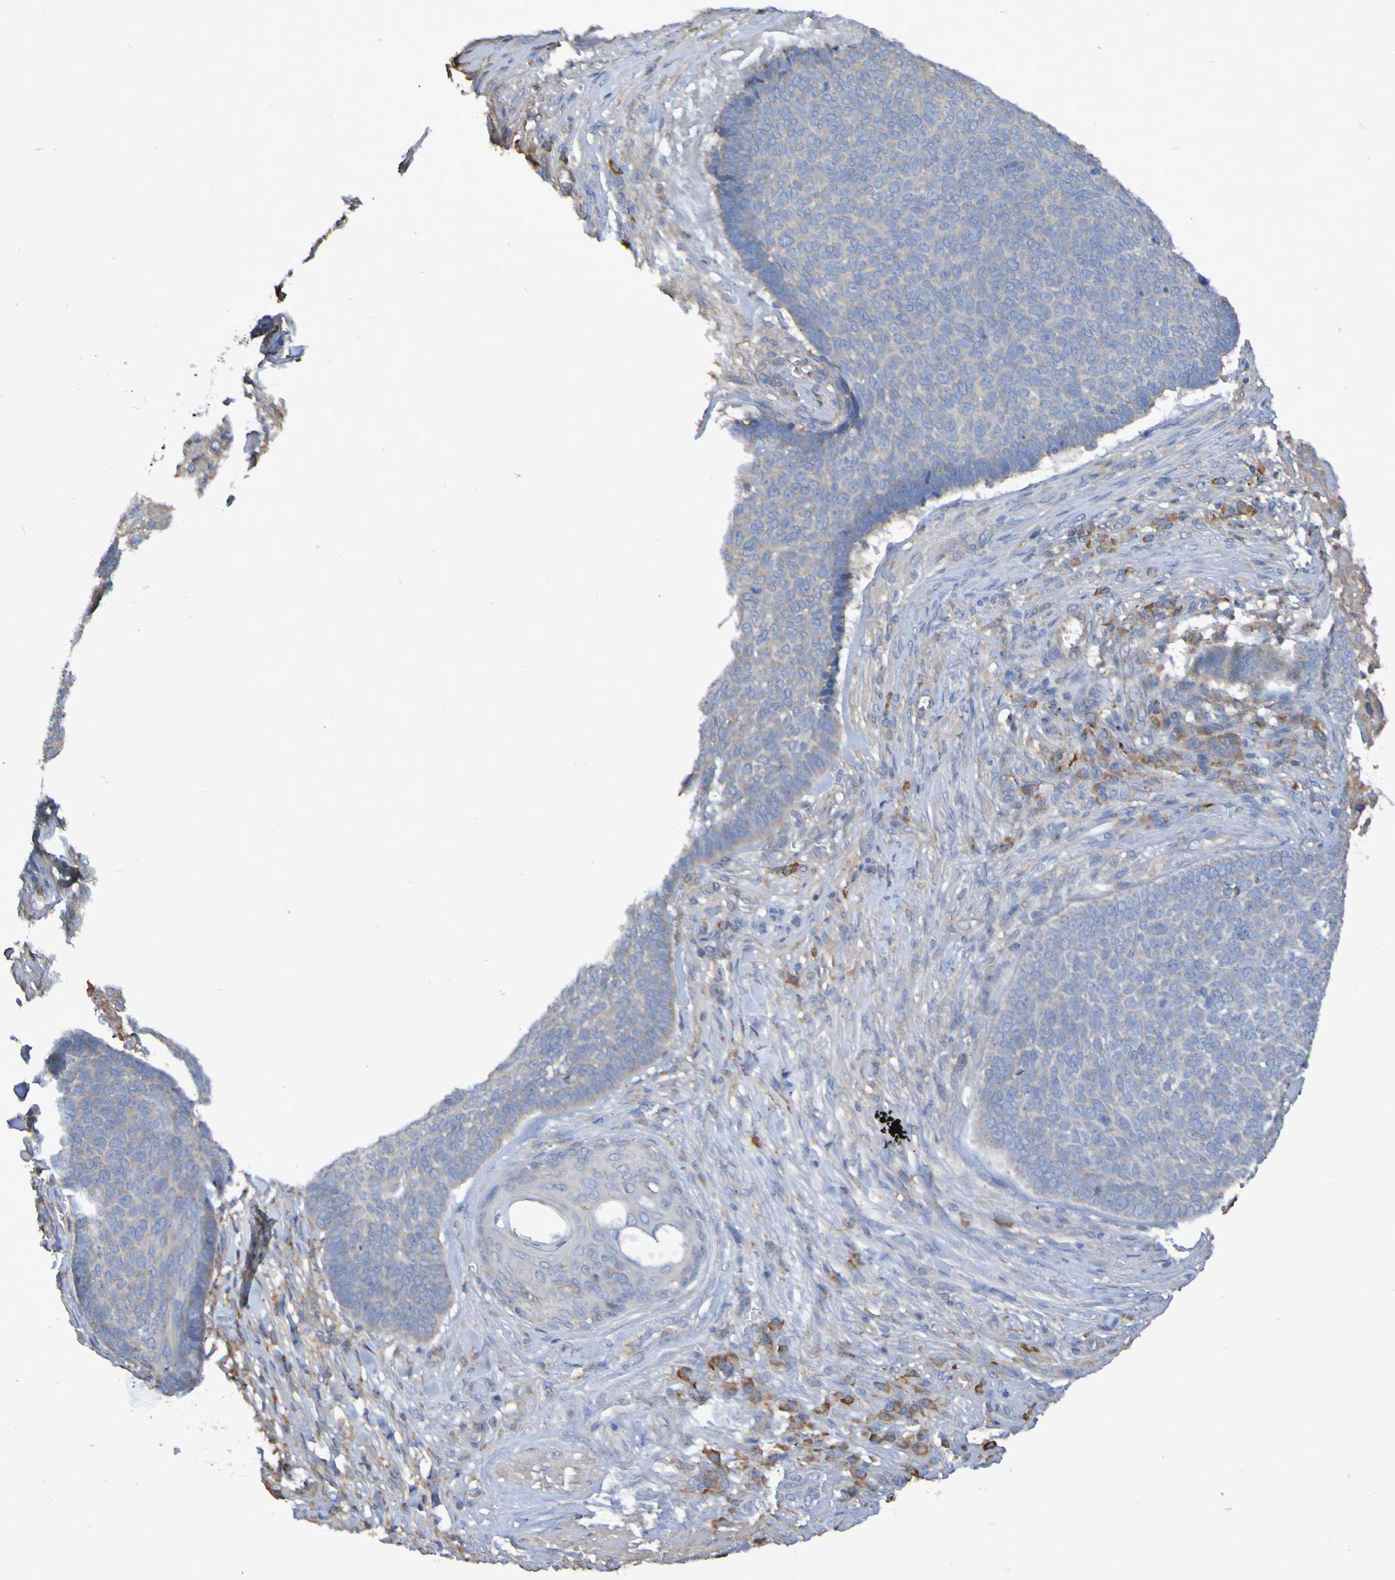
{"staining": {"intensity": "weak", "quantity": "<25%", "location": "cytoplasmic/membranous"}, "tissue": "skin cancer", "cell_type": "Tumor cells", "image_type": "cancer", "snomed": [{"axis": "morphology", "description": "Basal cell carcinoma"}, {"axis": "topography", "description": "Skin"}], "caption": "A histopathology image of skin basal cell carcinoma stained for a protein shows no brown staining in tumor cells.", "gene": "SYNJ1", "patient": {"sex": "male", "age": 84}}